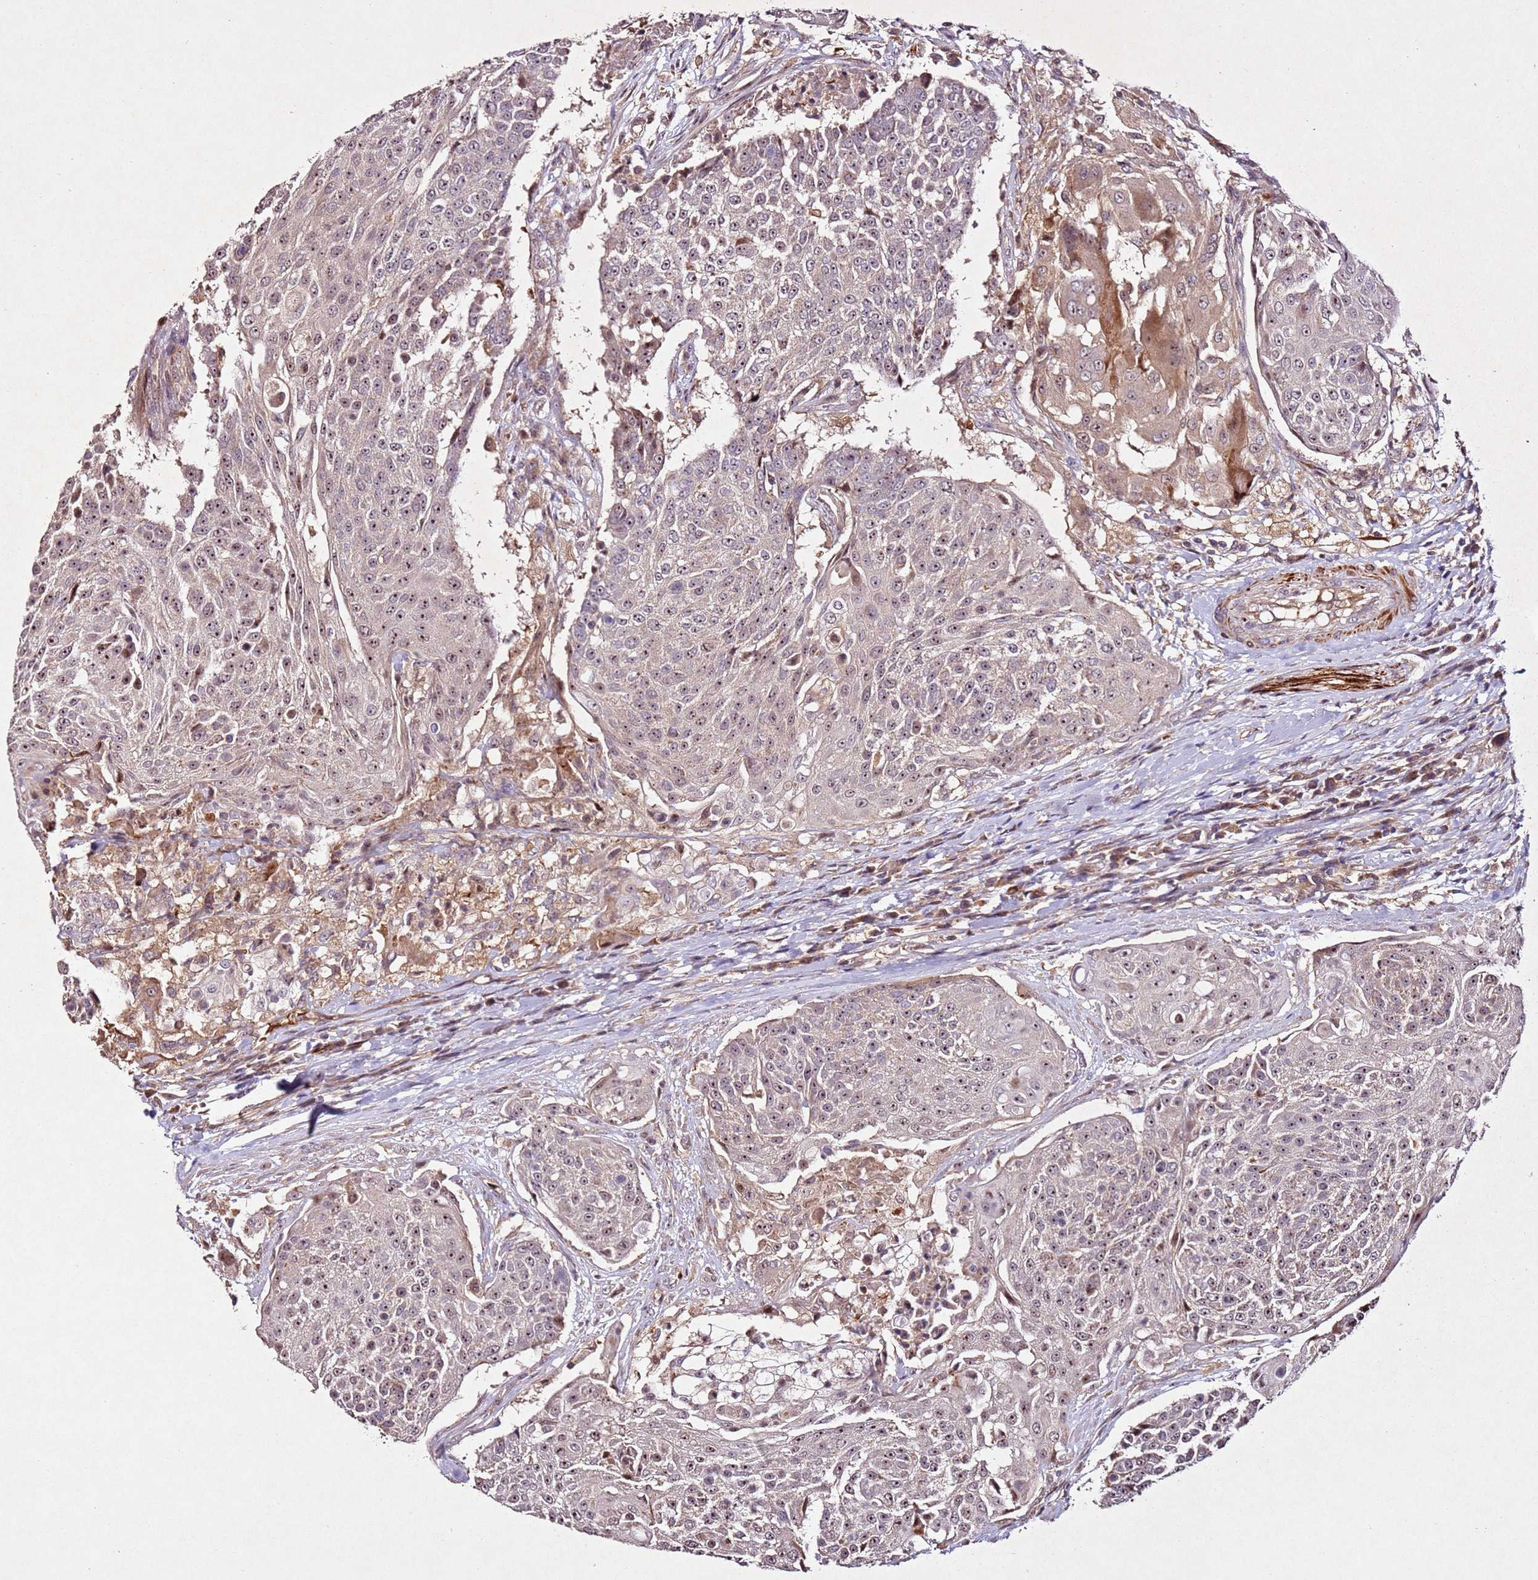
{"staining": {"intensity": "moderate", "quantity": ">75%", "location": "nuclear"}, "tissue": "urothelial cancer", "cell_type": "Tumor cells", "image_type": "cancer", "snomed": [{"axis": "morphology", "description": "Urothelial carcinoma, High grade"}, {"axis": "topography", "description": "Urinary bladder"}], "caption": "Immunohistochemical staining of human urothelial carcinoma (high-grade) shows medium levels of moderate nuclear protein positivity in approximately >75% of tumor cells.", "gene": "PTMA", "patient": {"sex": "female", "age": 63}}